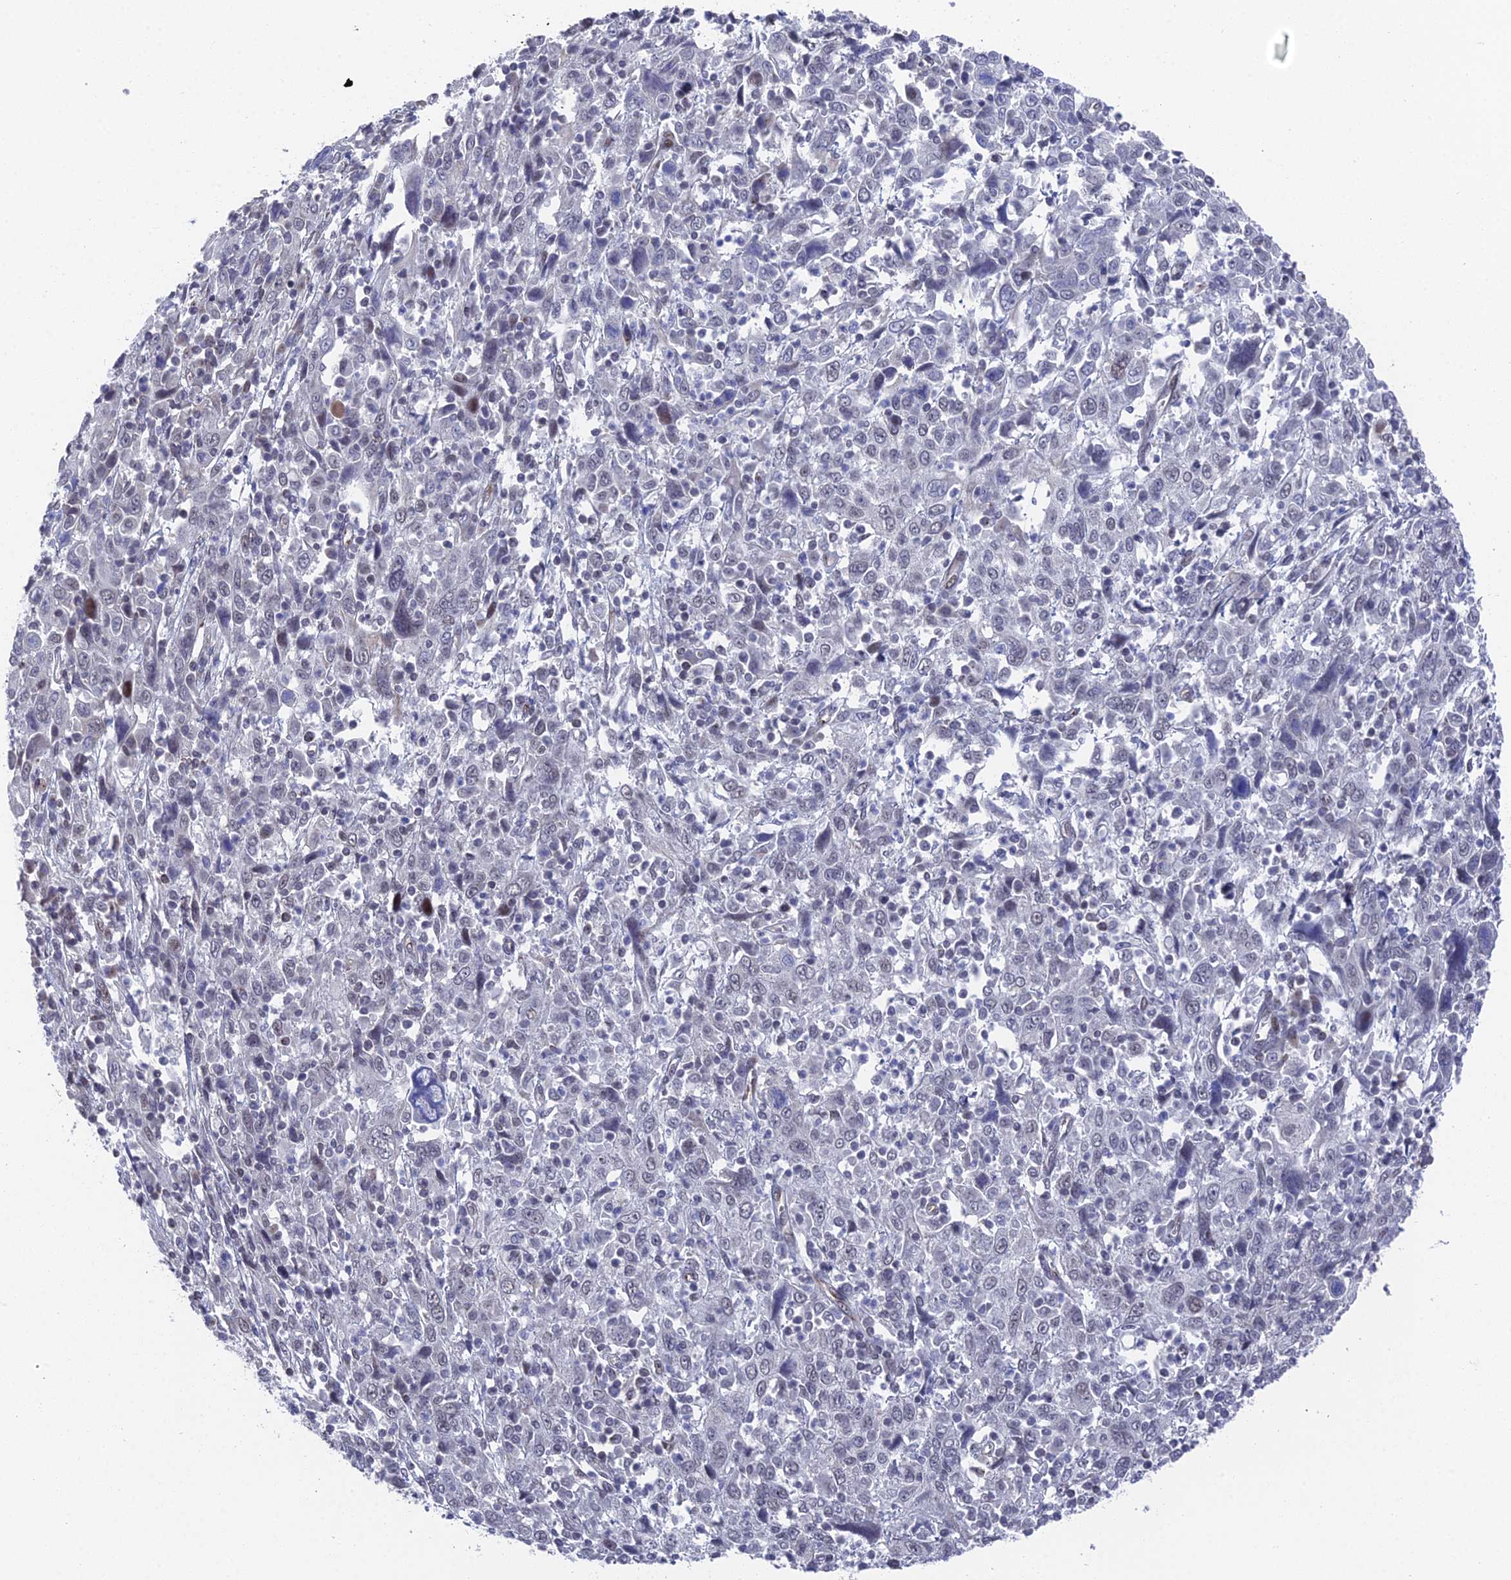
{"staining": {"intensity": "negative", "quantity": "none", "location": "none"}, "tissue": "cervical cancer", "cell_type": "Tumor cells", "image_type": "cancer", "snomed": [{"axis": "morphology", "description": "Squamous cell carcinoma, NOS"}, {"axis": "topography", "description": "Cervix"}], "caption": "Immunohistochemistry (IHC) of cervical squamous cell carcinoma displays no positivity in tumor cells. (Stains: DAB (3,3'-diaminobenzidine) IHC with hematoxylin counter stain, Microscopy: brightfield microscopy at high magnification).", "gene": "FHIP2A", "patient": {"sex": "female", "age": 46}}